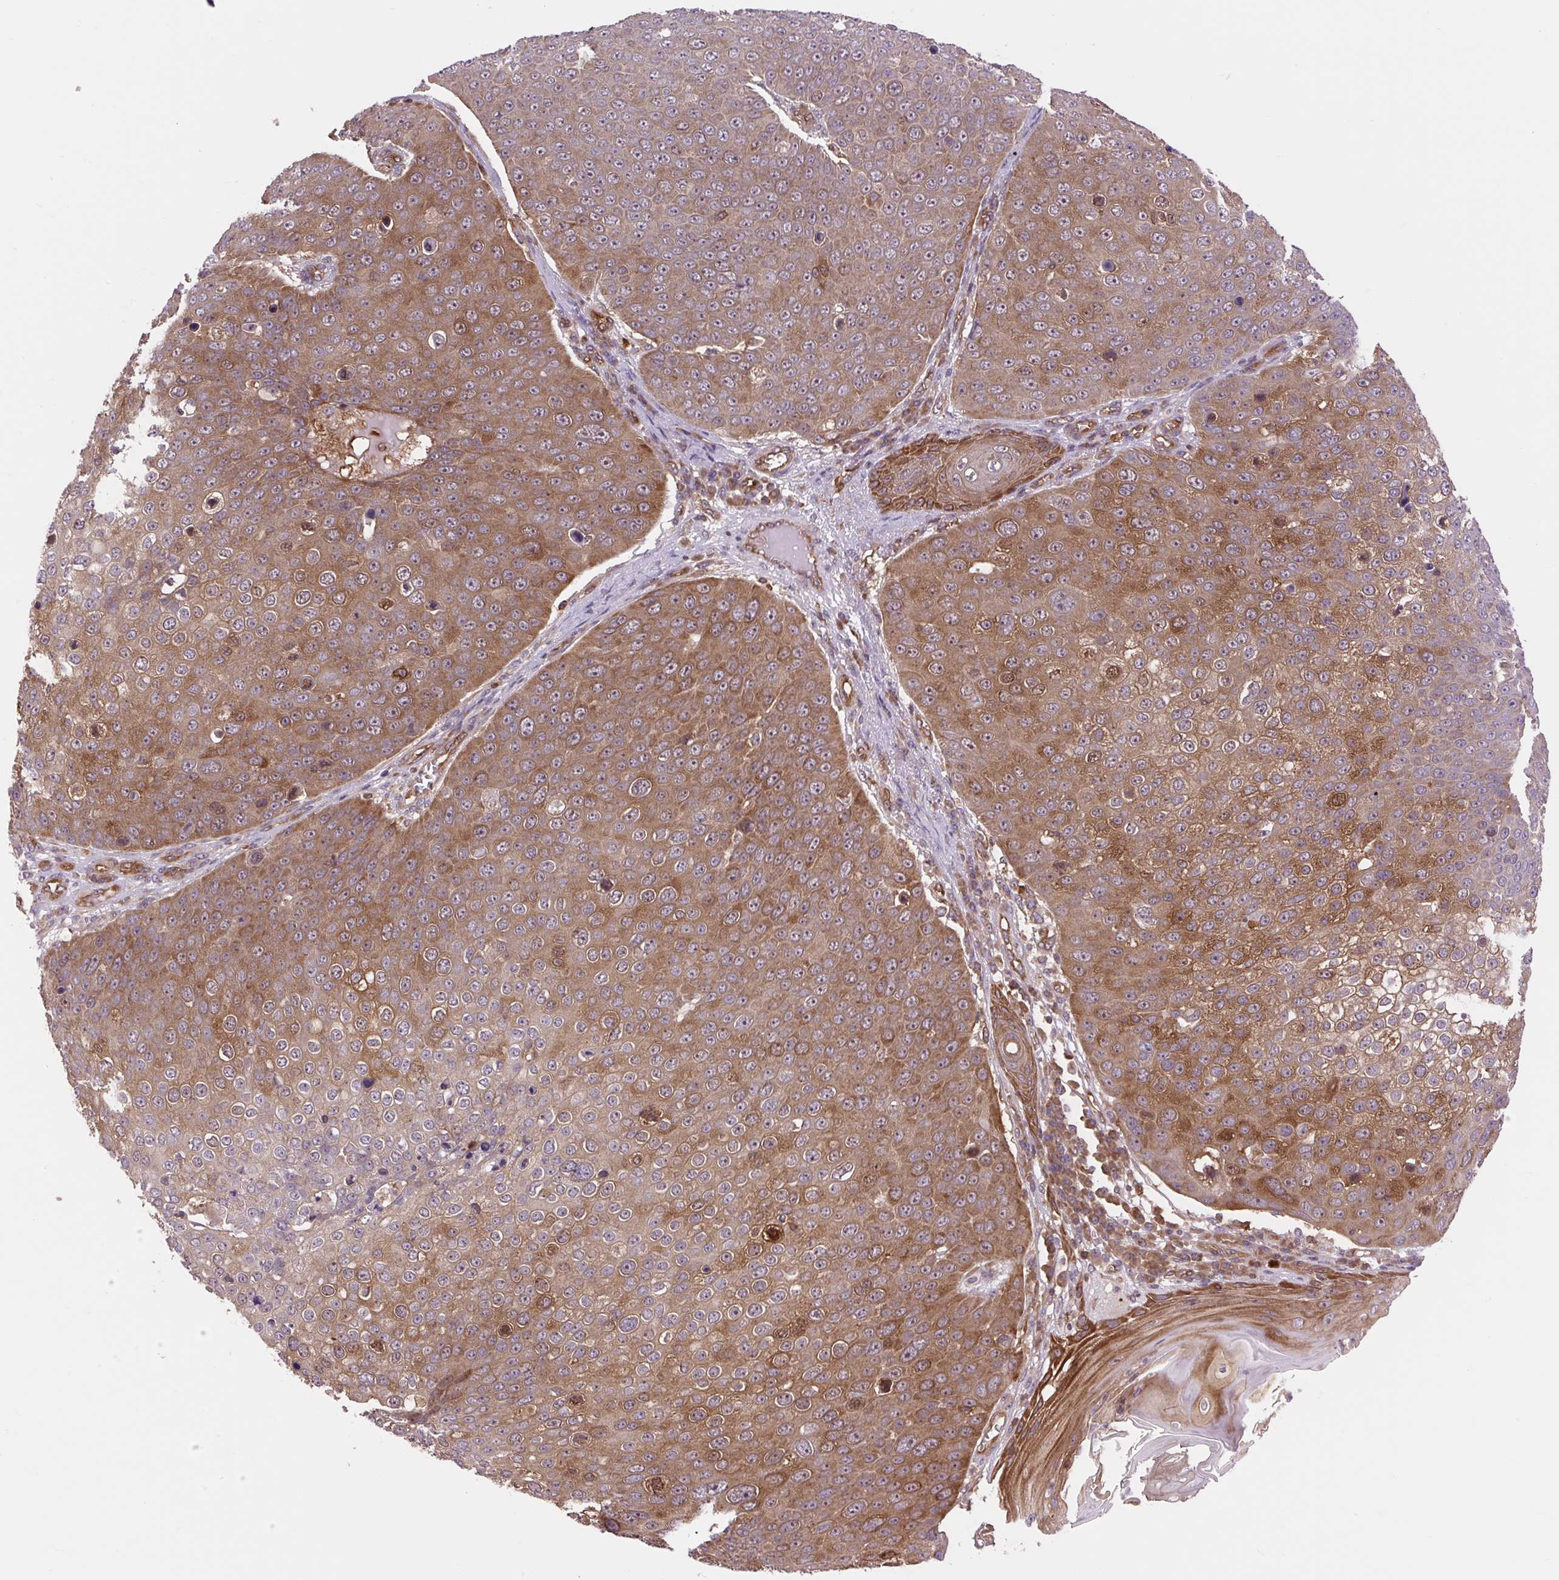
{"staining": {"intensity": "moderate", "quantity": ">75%", "location": "cytoplasmic/membranous,nuclear"}, "tissue": "skin cancer", "cell_type": "Tumor cells", "image_type": "cancer", "snomed": [{"axis": "morphology", "description": "Squamous cell carcinoma, NOS"}, {"axis": "topography", "description": "Skin"}], "caption": "Brown immunohistochemical staining in human skin cancer (squamous cell carcinoma) exhibits moderate cytoplasmic/membranous and nuclear staining in about >75% of tumor cells.", "gene": "PLCG1", "patient": {"sex": "male", "age": 71}}